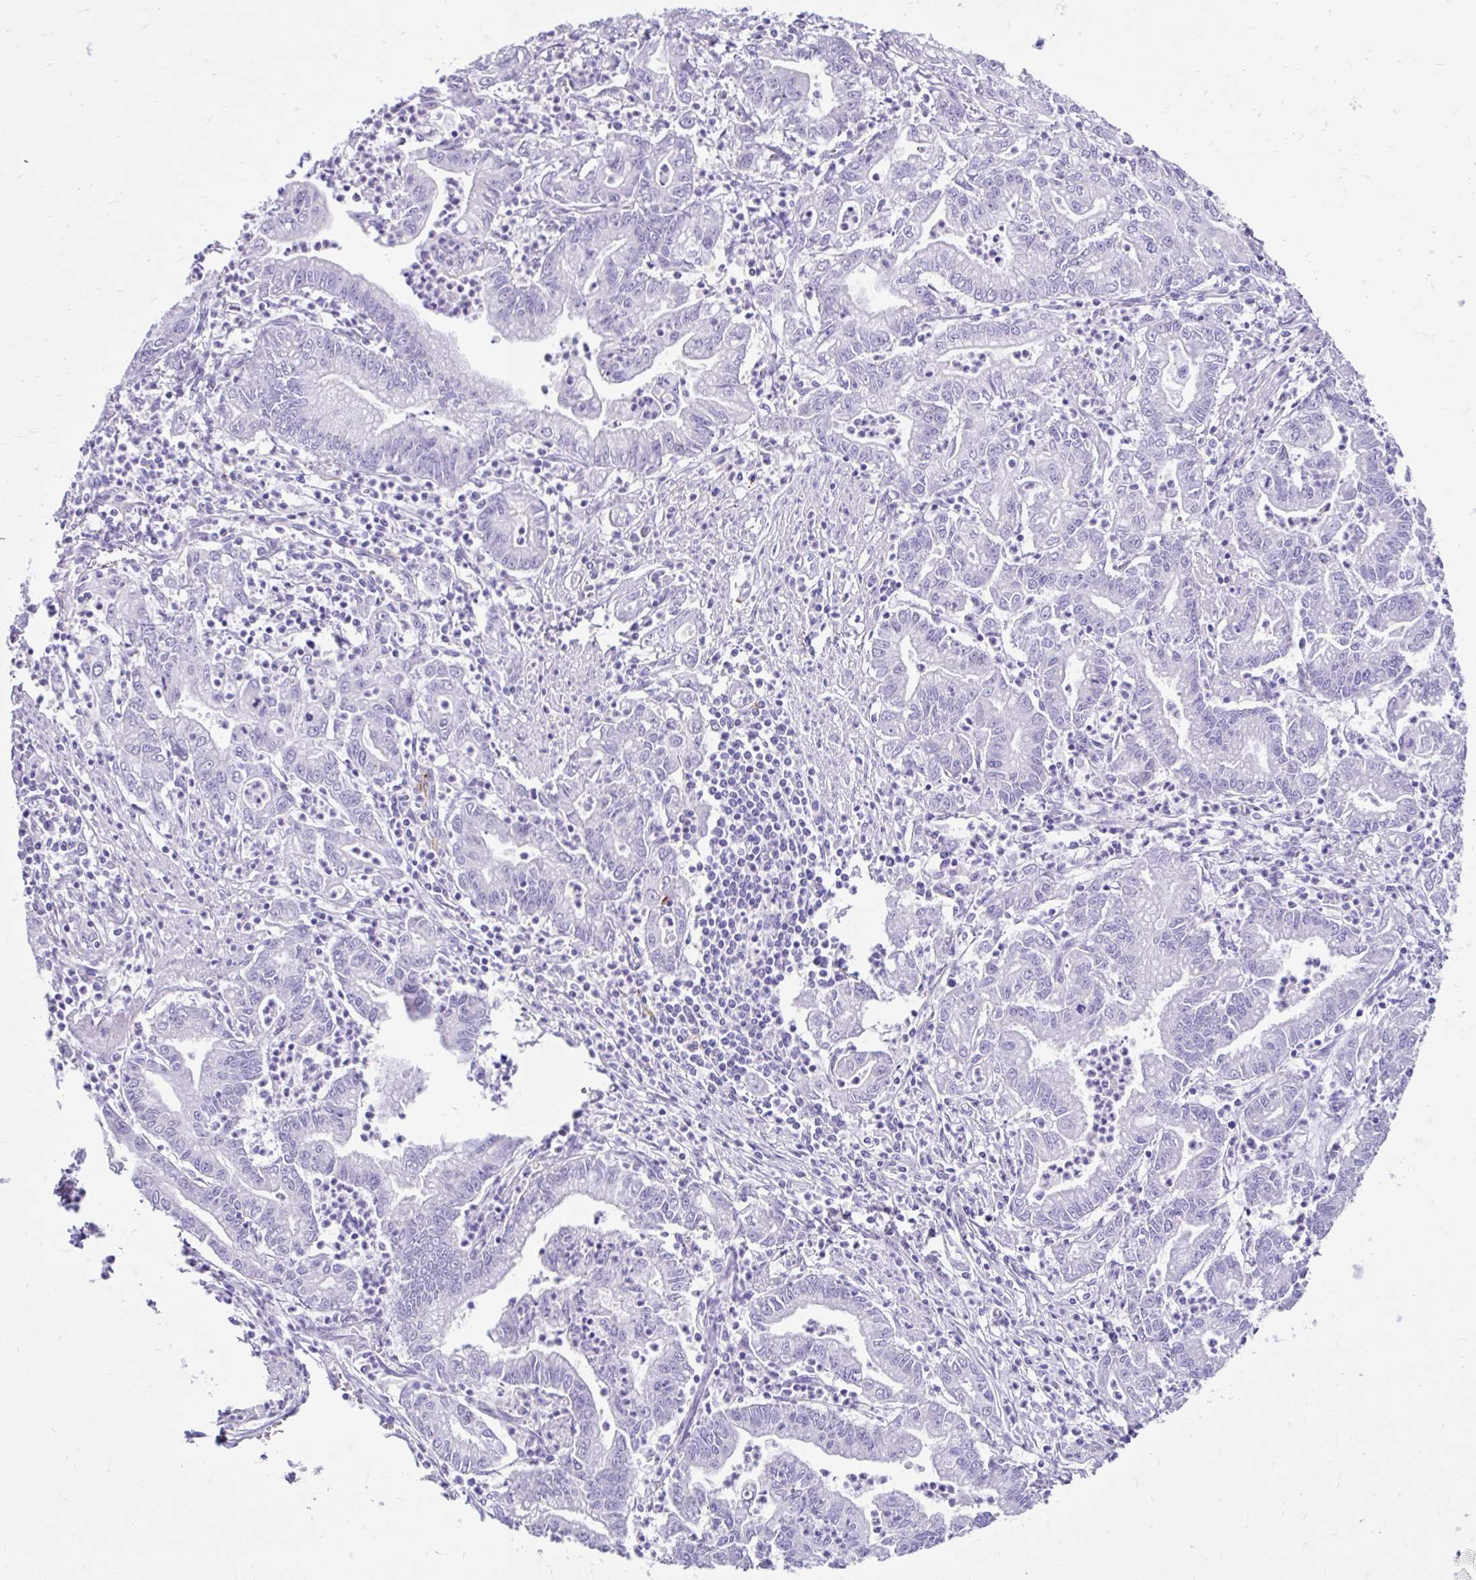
{"staining": {"intensity": "negative", "quantity": "none", "location": "none"}, "tissue": "stomach cancer", "cell_type": "Tumor cells", "image_type": "cancer", "snomed": [{"axis": "morphology", "description": "Adenocarcinoma, NOS"}, {"axis": "topography", "description": "Stomach, upper"}], "caption": "This is an IHC image of human stomach adenocarcinoma. There is no expression in tumor cells.", "gene": "NHLH2", "patient": {"sex": "female", "age": 79}}